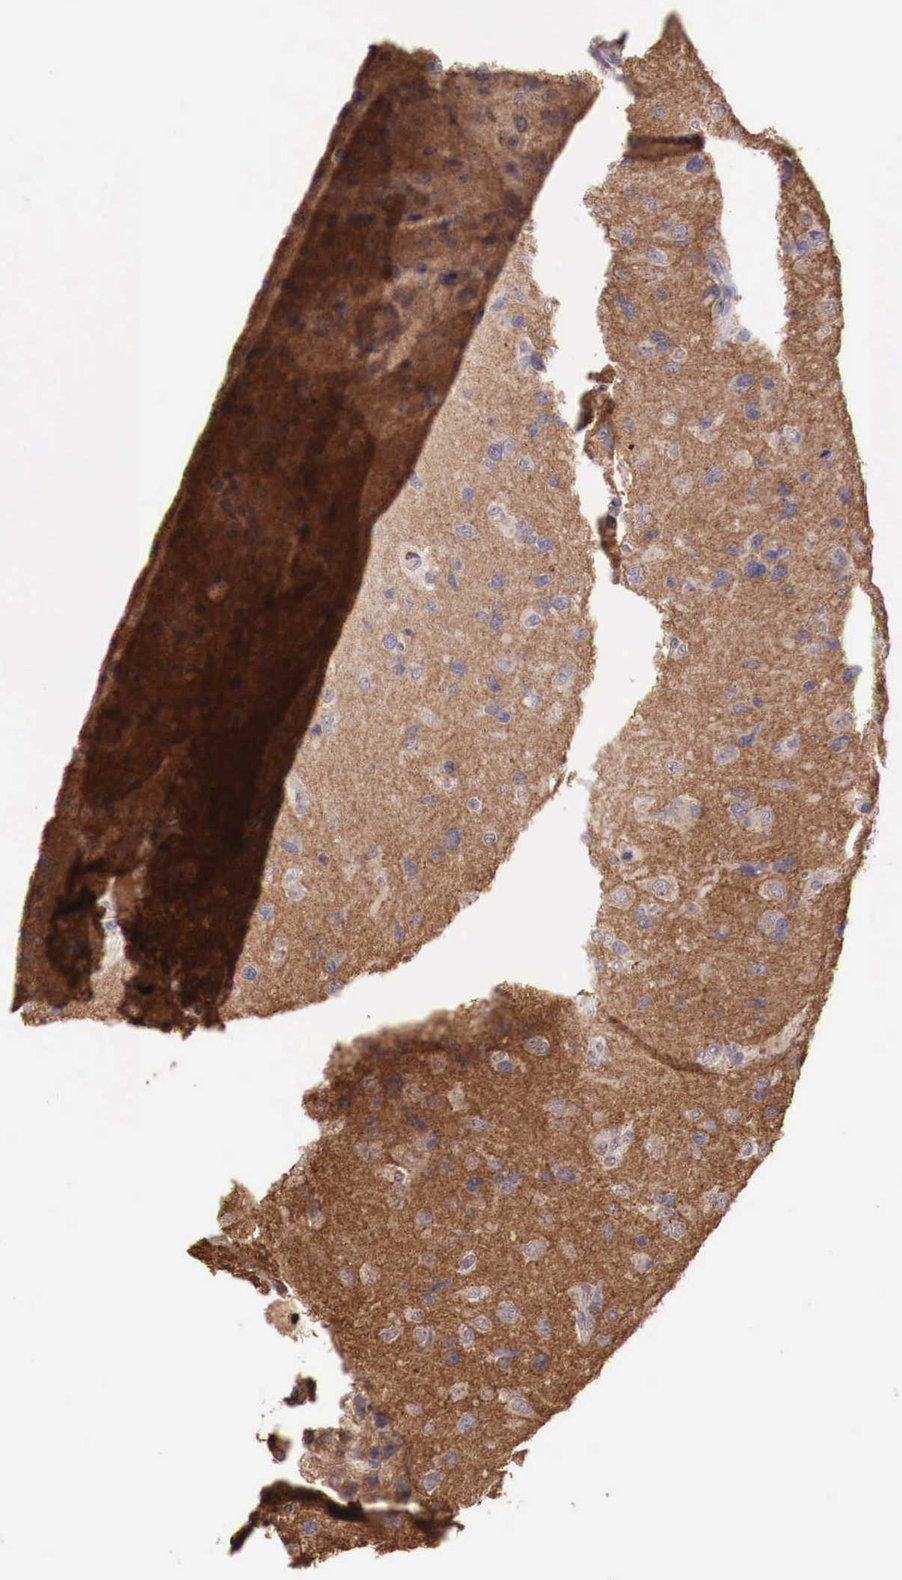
{"staining": {"intensity": "weak", "quantity": "25%-75%", "location": "cytoplasmic/membranous"}, "tissue": "glioma", "cell_type": "Tumor cells", "image_type": "cancer", "snomed": [{"axis": "morphology", "description": "Glioma, malignant, High grade"}, {"axis": "topography", "description": "Brain"}], "caption": "There is low levels of weak cytoplasmic/membranous staining in tumor cells of glioma, as demonstrated by immunohistochemical staining (brown color).", "gene": "CHRDL1", "patient": {"sex": "male", "age": 77}}